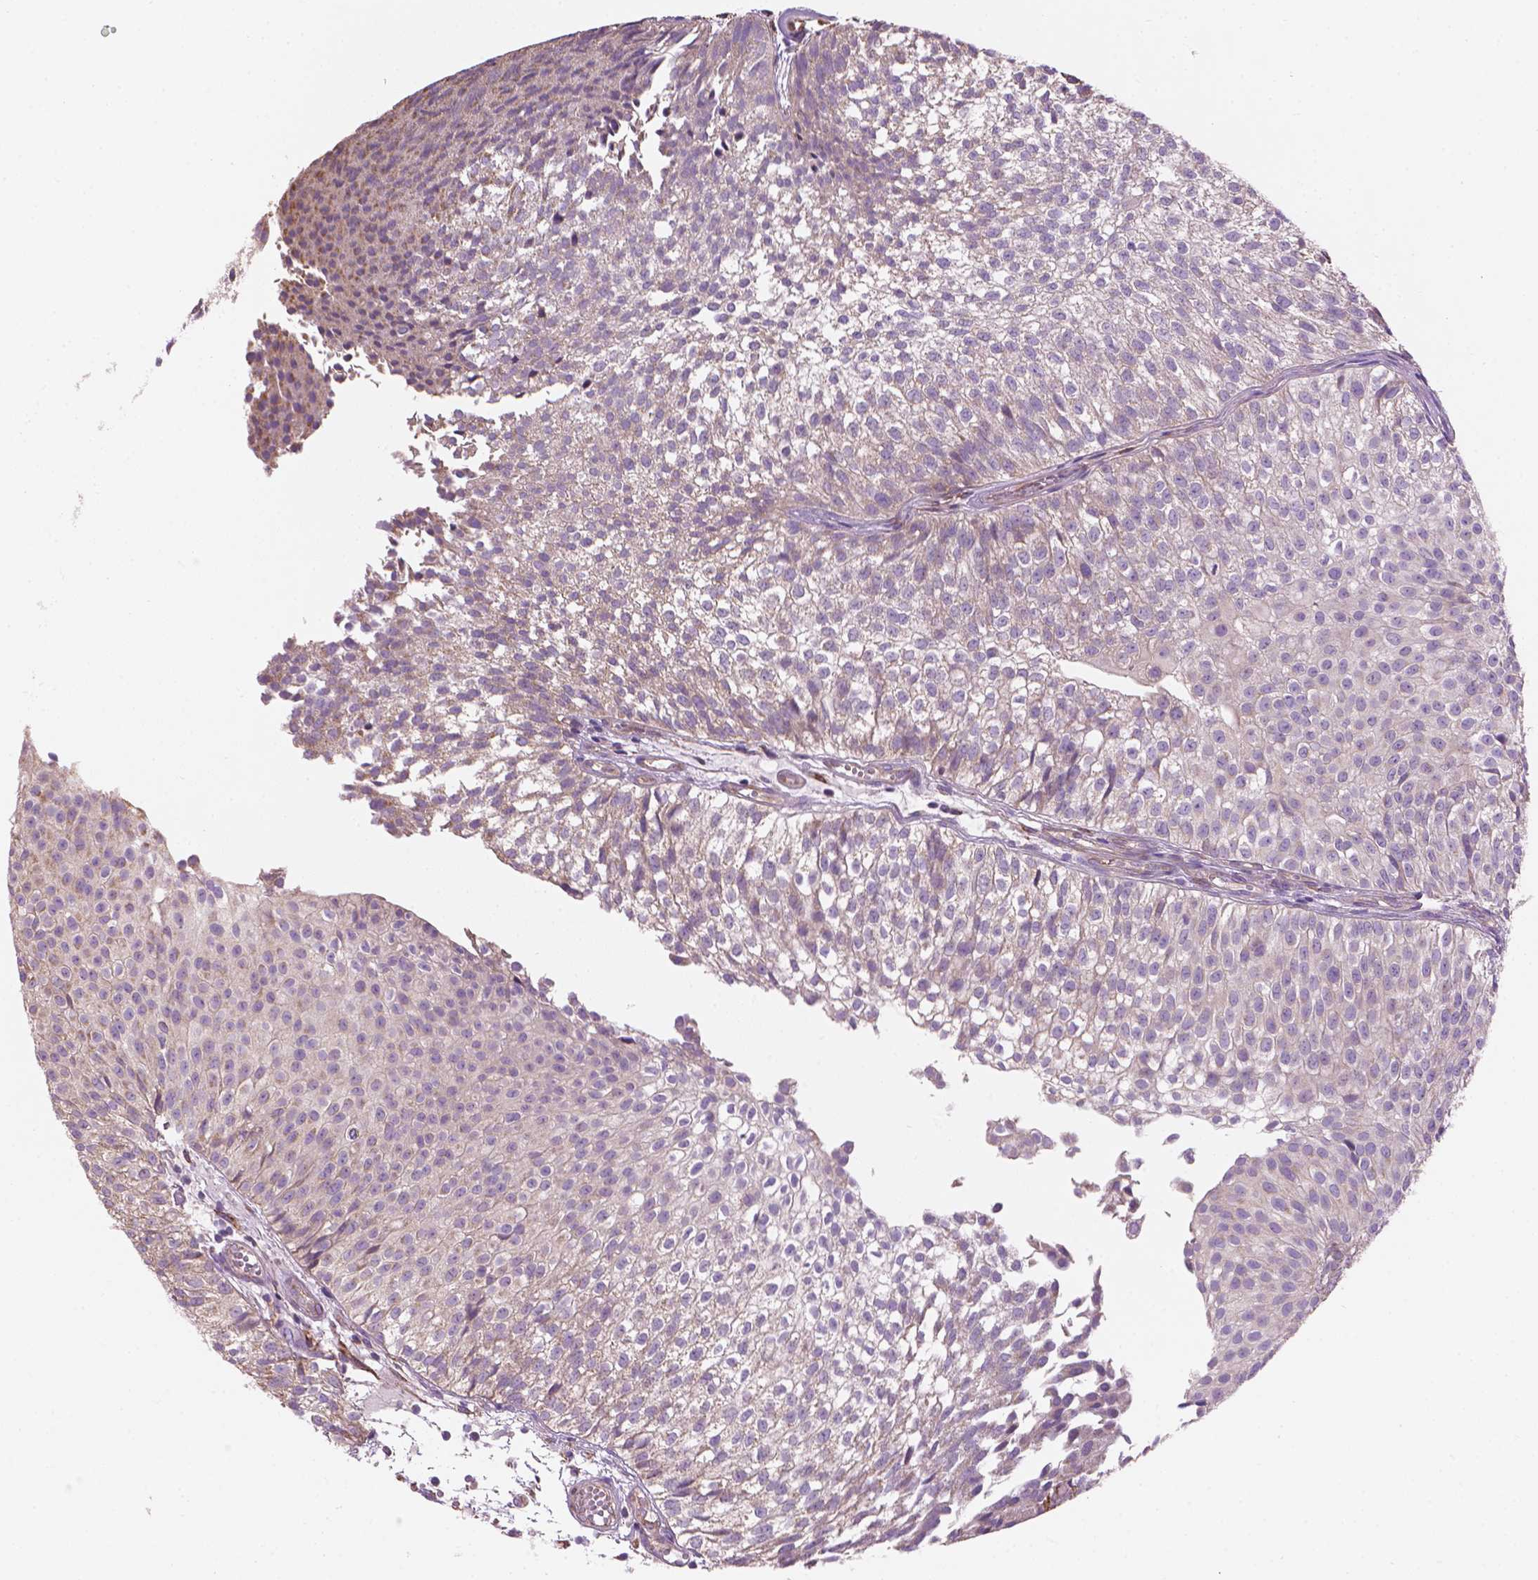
{"staining": {"intensity": "weak", "quantity": "<25%", "location": "cytoplasmic/membranous"}, "tissue": "urothelial cancer", "cell_type": "Tumor cells", "image_type": "cancer", "snomed": [{"axis": "morphology", "description": "Urothelial carcinoma, Low grade"}, {"axis": "topography", "description": "Urinary bladder"}], "caption": "DAB (3,3'-diaminobenzidine) immunohistochemical staining of human urothelial carcinoma (low-grade) demonstrates no significant positivity in tumor cells. The staining is performed using DAB brown chromogen with nuclei counter-stained in using hematoxylin.", "gene": "TTC29", "patient": {"sex": "male", "age": 70}}